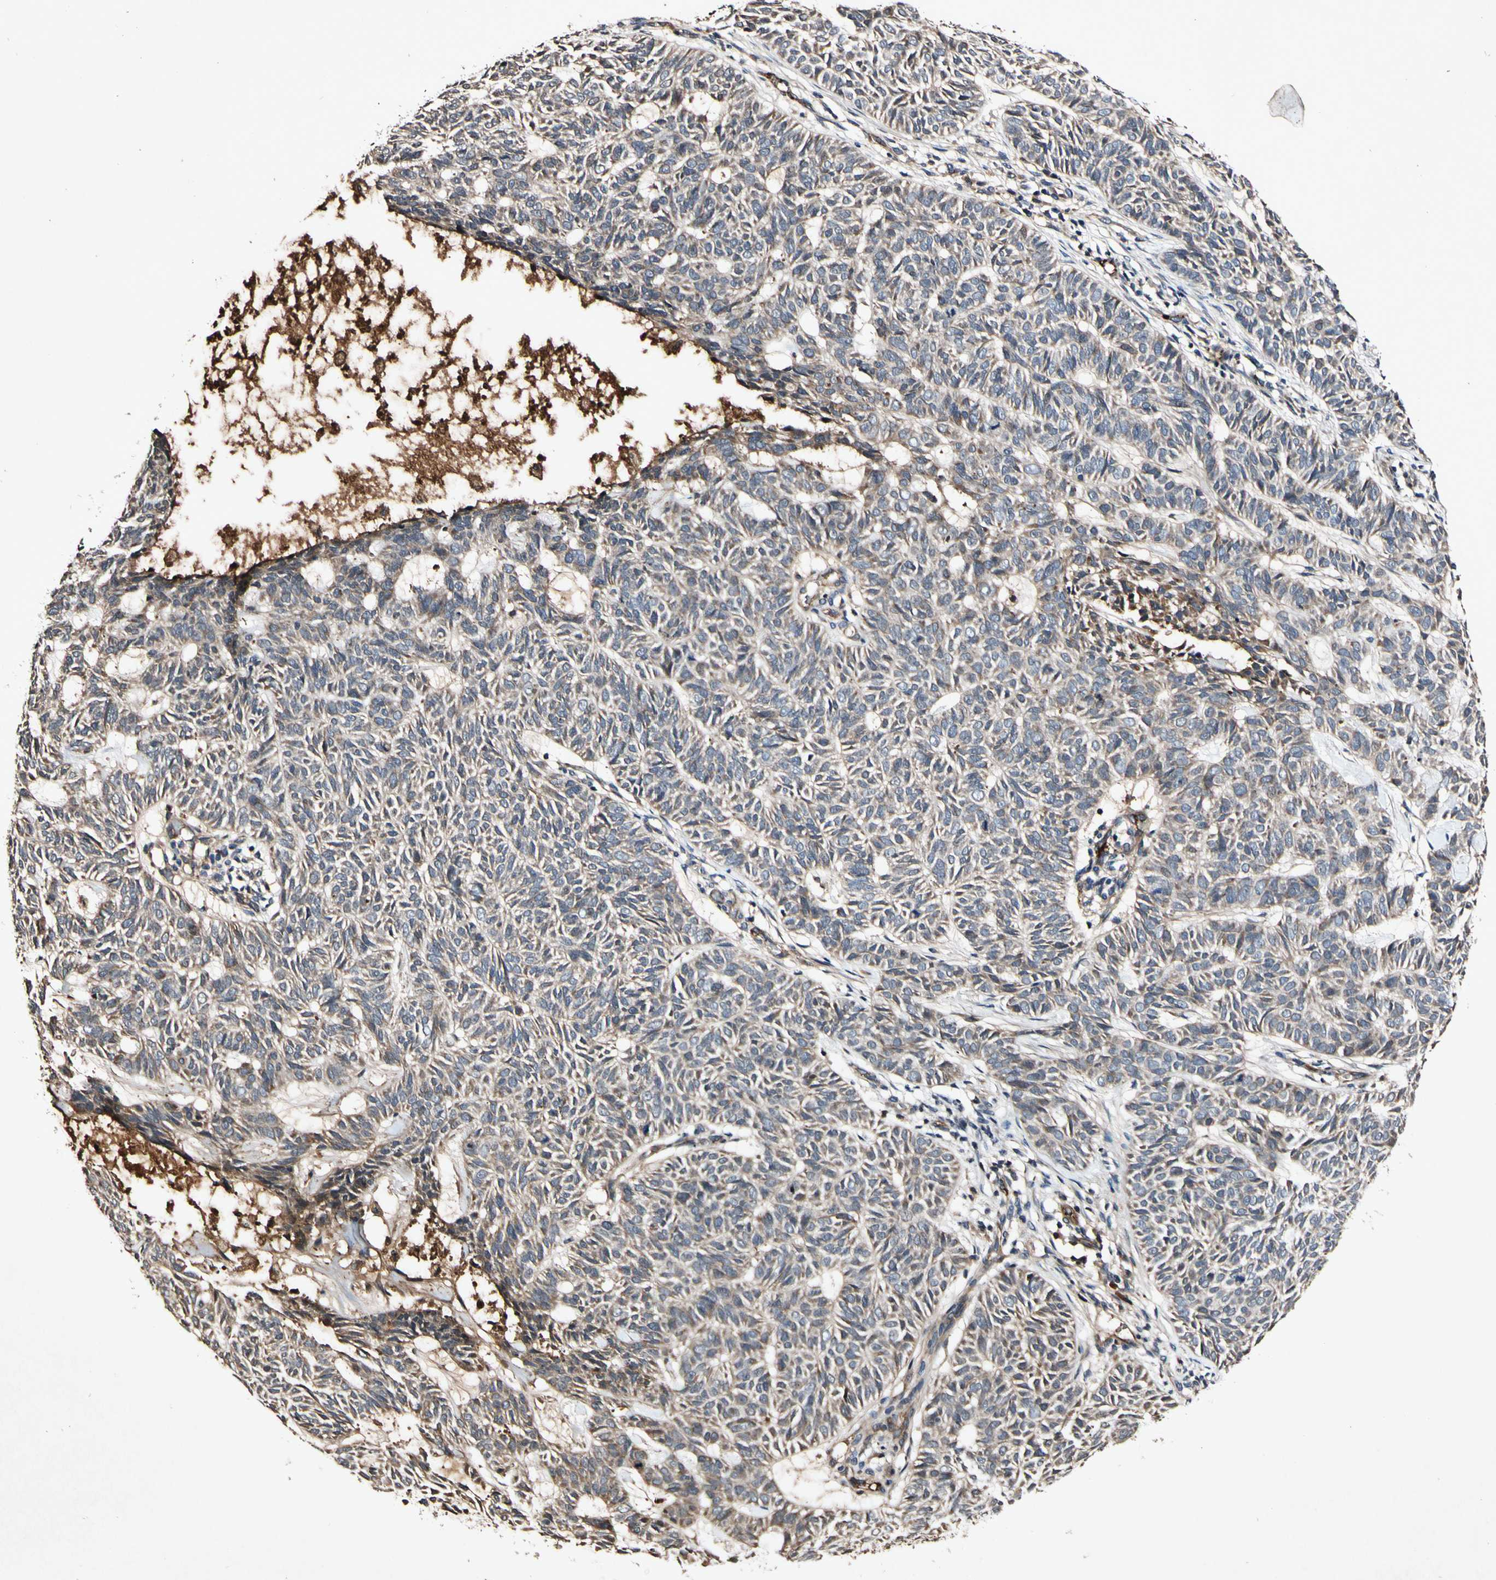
{"staining": {"intensity": "weak", "quantity": ">75%", "location": "cytoplasmic/membranous"}, "tissue": "skin cancer", "cell_type": "Tumor cells", "image_type": "cancer", "snomed": [{"axis": "morphology", "description": "Basal cell carcinoma"}, {"axis": "topography", "description": "Skin"}], "caption": "Protein positivity by immunohistochemistry demonstrates weak cytoplasmic/membranous positivity in about >75% of tumor cells in skin basal cell carcinoma. Using DAB (brown) and hematoxylin (blue) stains, captured at high magnification using brightfield microscopy.", "gene": "PLAT", "patient": {"sex": "male", "age": 87}}